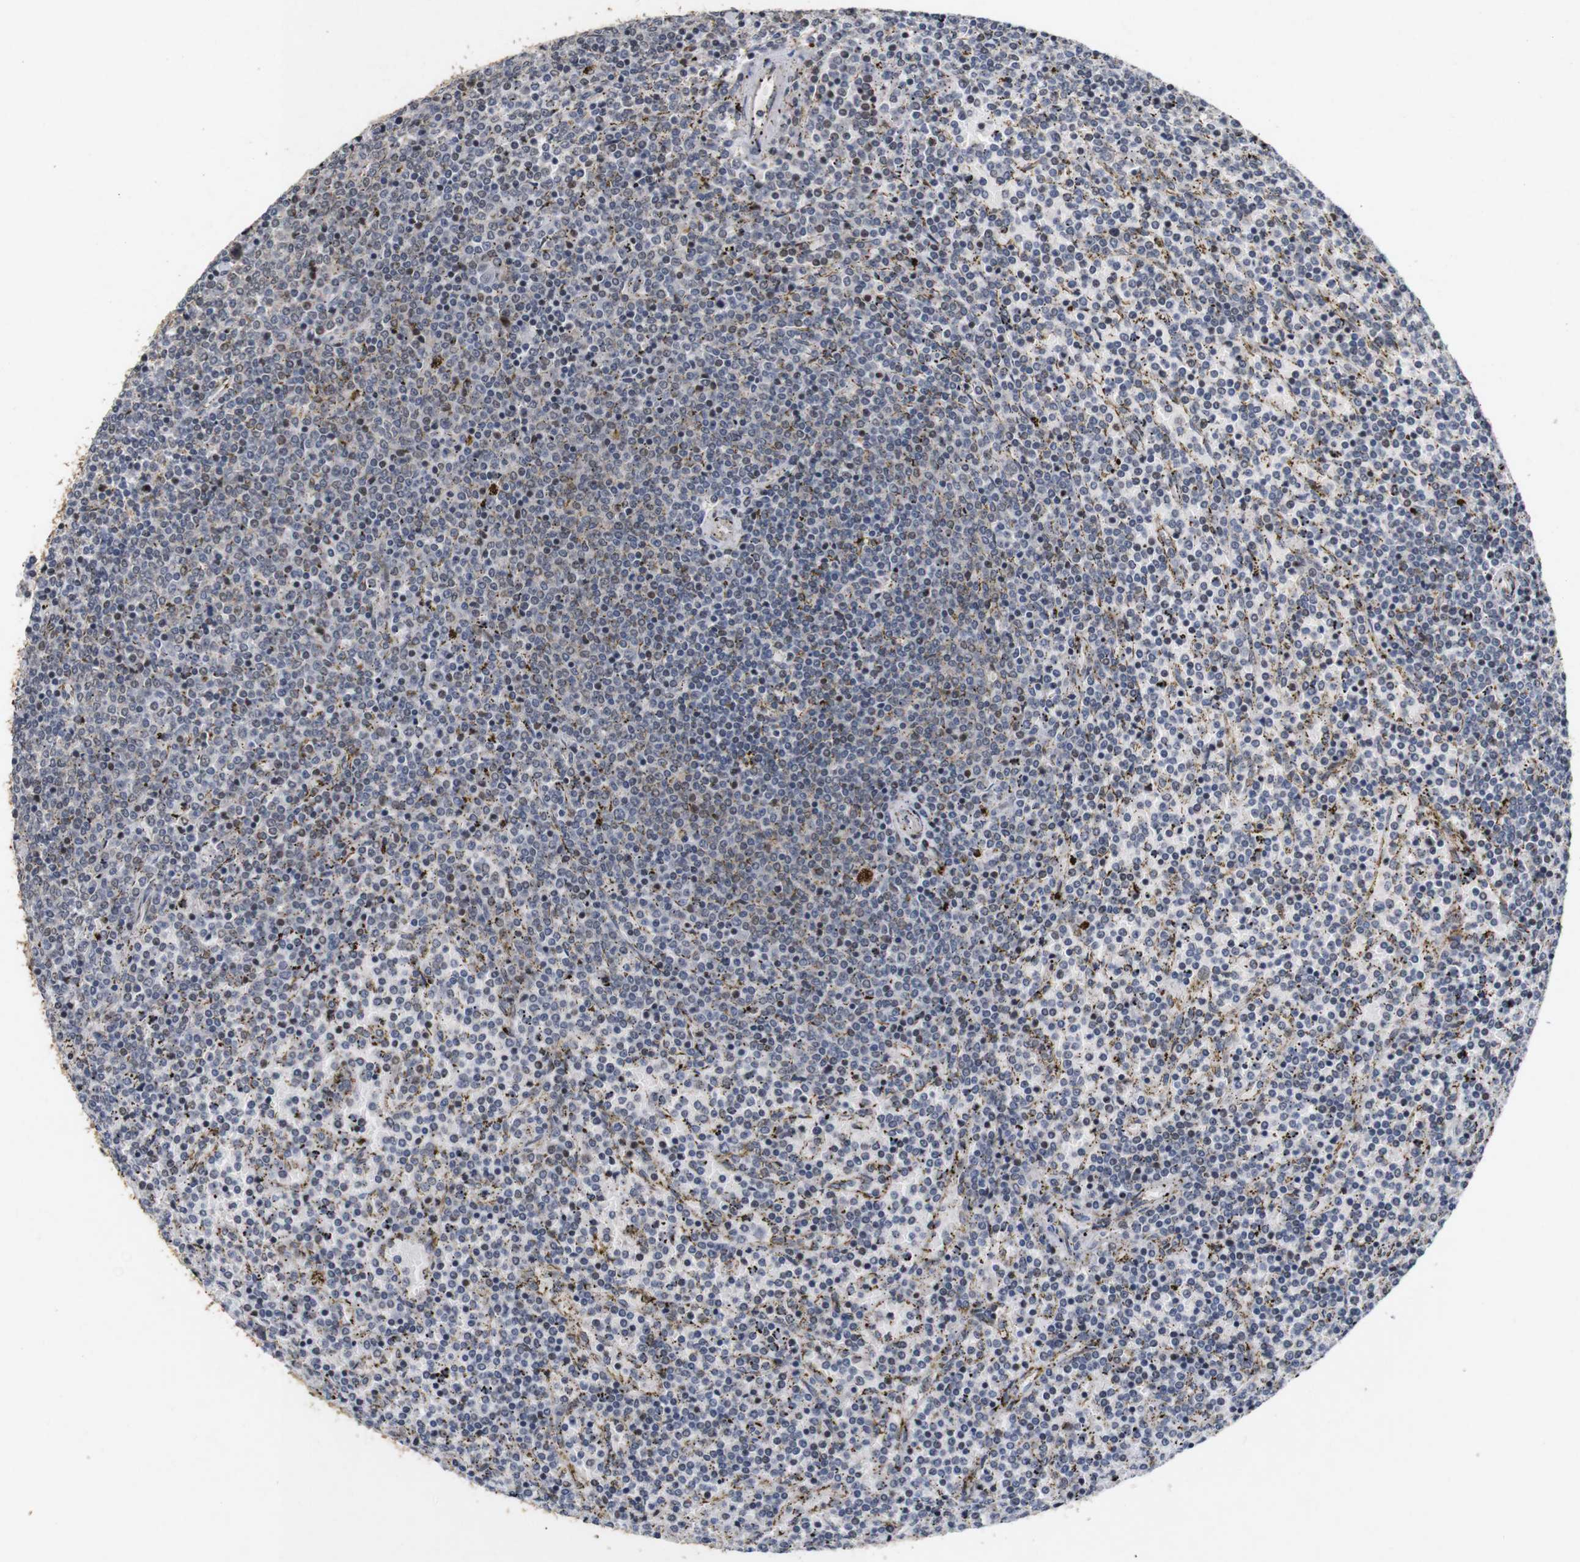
{"staining": {"intensity": "negative", "quantity": "none", "location": "none"}, "tissue": "lymphoma", "cell_type": "Tumor cells", "image_type": "cancer", "snomed": [{"axis": "morphology", "description": "Malignant lymphoma, non-Hodgkin's type, Low grade"}, {"axis": "topography", "description": "Spleen"}], "caption": "The image demonstrates no staining of tumor cells in malignant lymphoma, non-Hodgkin's type (low-grade).", "gene": "PYM1", "patient": {"sex": "female", "age": 77}}